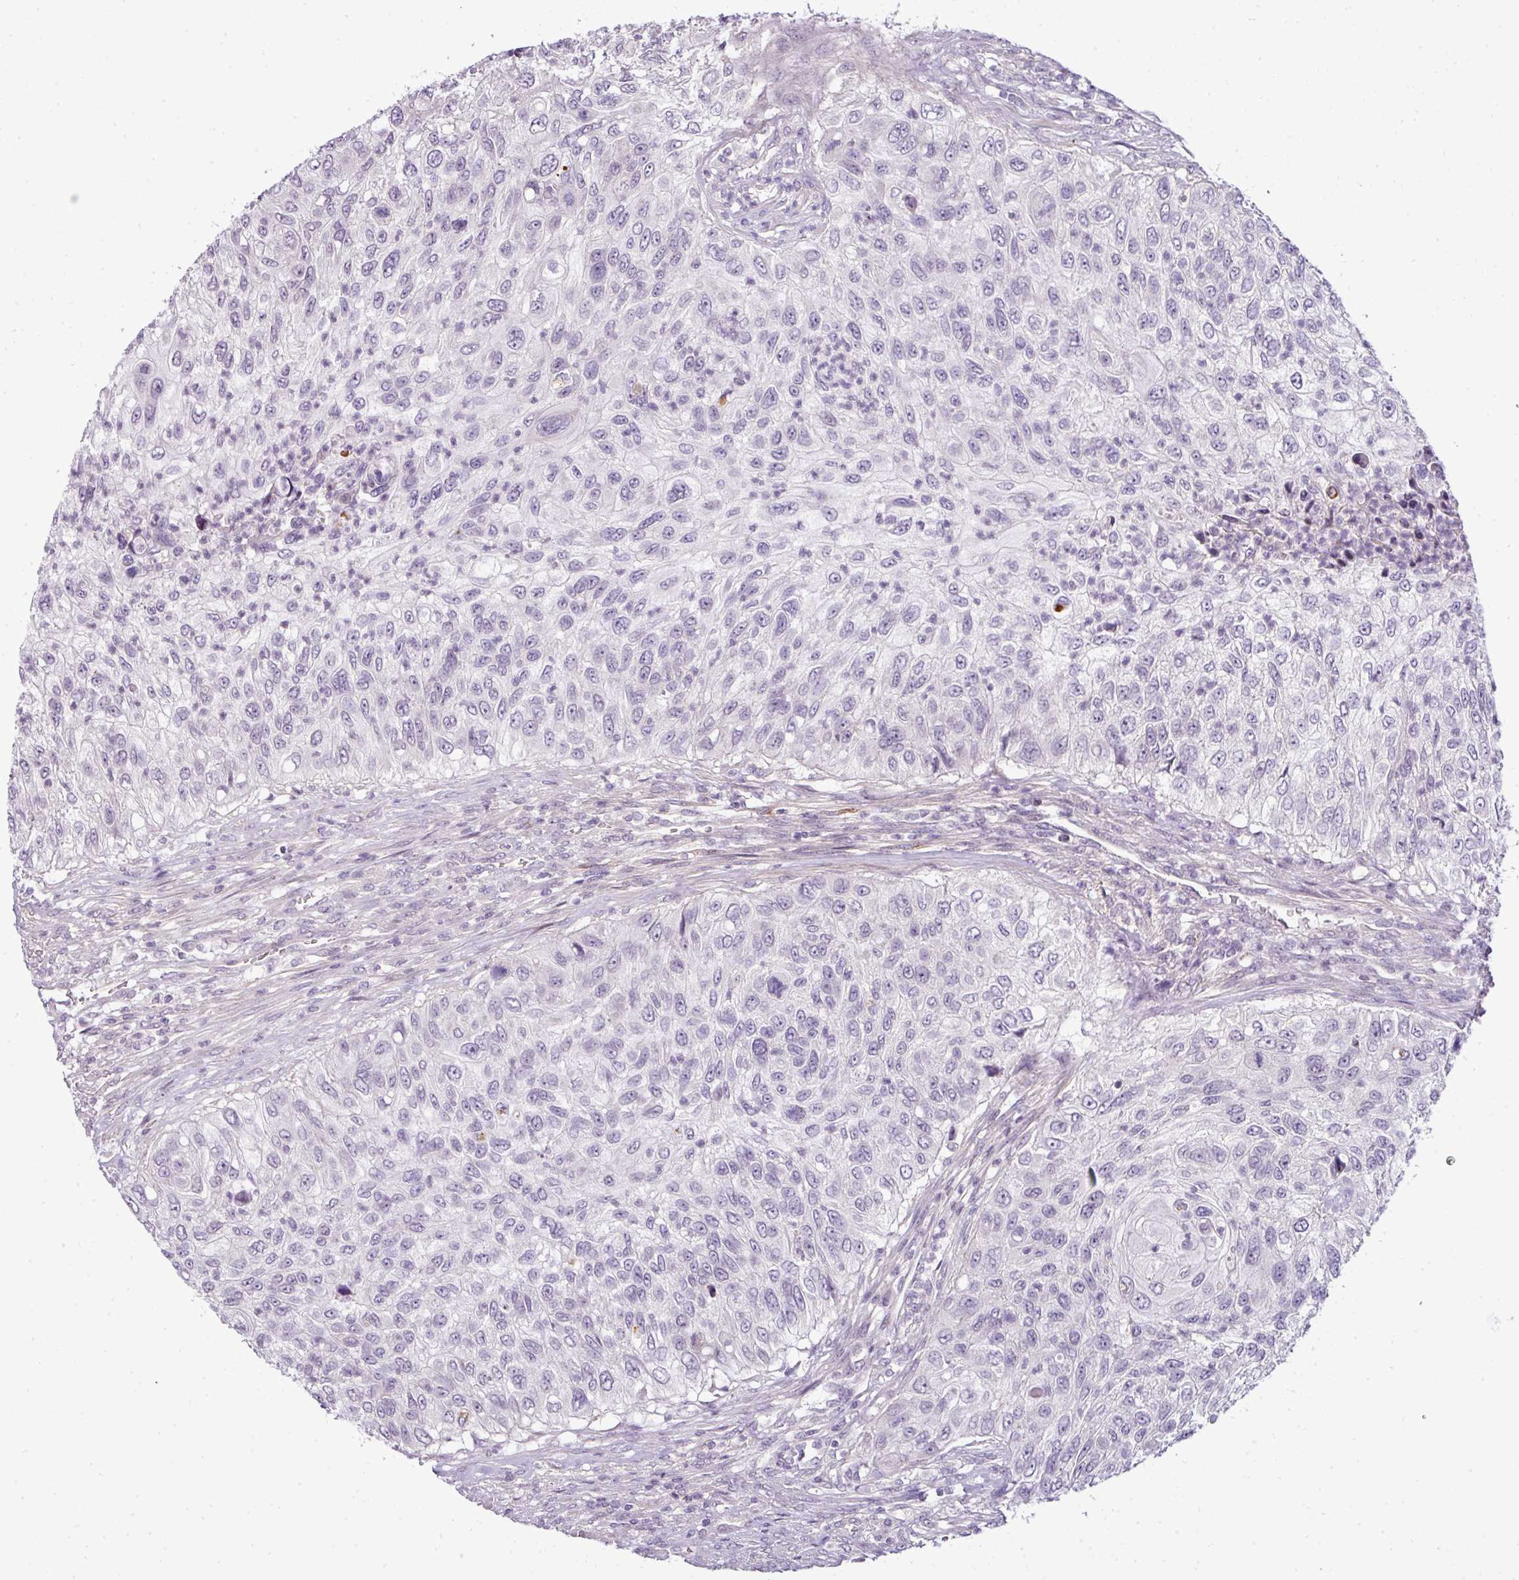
{"staining": {"intensity": "negative", "quantity": "none", "location": "none"}, "tissue": "urothelial cancer", "cell_type": "Tumor cells", "image_type": "cancer", "snomed": [{"axis": "morphology", "description": "Urothelial carcinoma, High grade"}, {"axis": "topography", "description": "Urinary bladder"}], "caption": "DAB immunohistochemical staining of human urothelial cancer demonstrates no significant positivity in tumor cells.", "gene": "TEX30", "patient": {"sex": "female", "age": 60}}